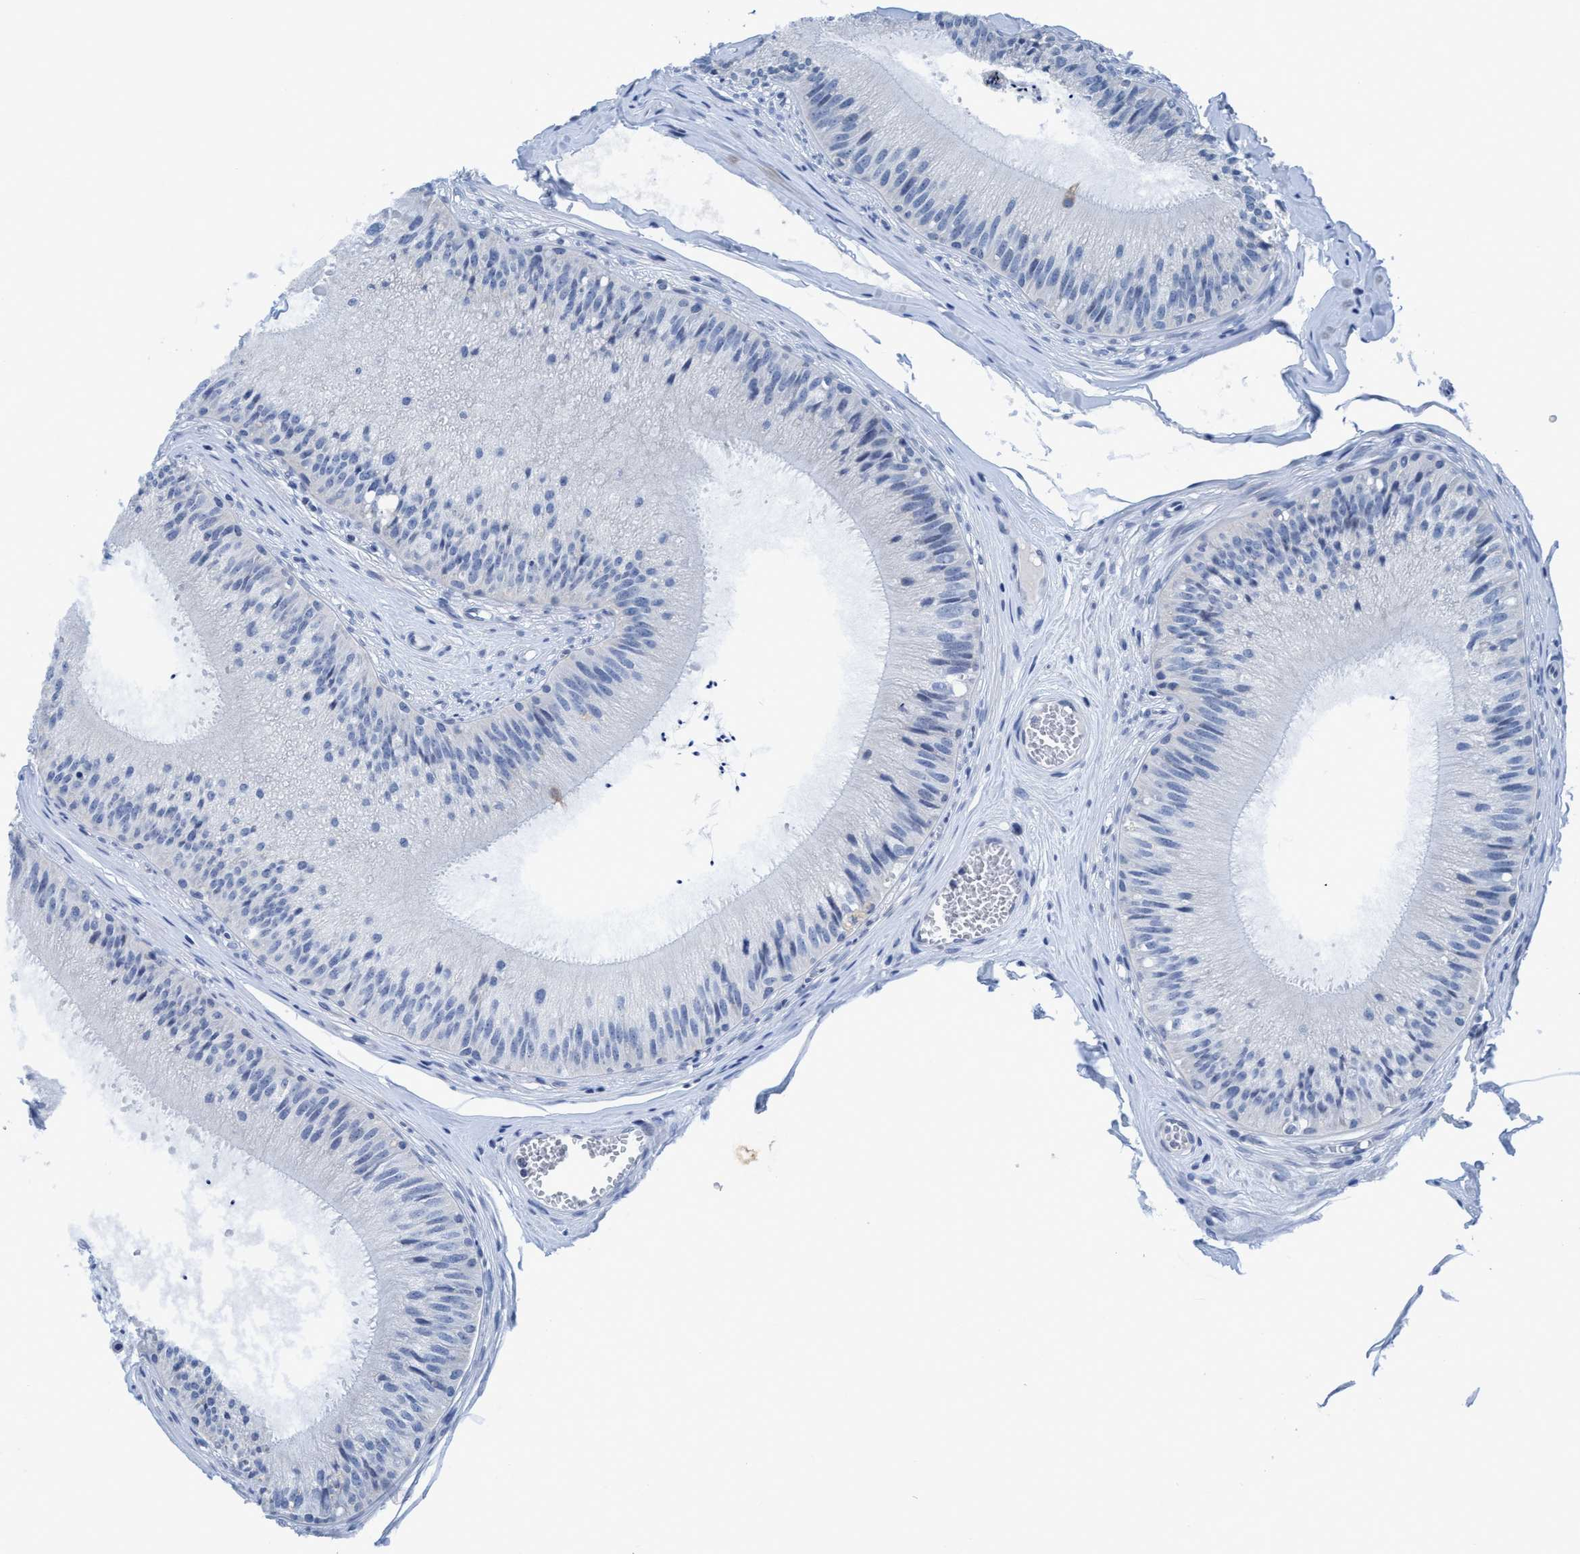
{"staining": {"intensity": "negative", "quantity": "none", "location": "none"}, "tissue": "epididymis", "cell_type": "Glandular cells", "image_type": "normal", "snomed": [{"axis": "morphology", "description": "Normal tissue, NOS"}, {"axis": "topography", "description": "Epididymis"}], "caption": "Epididymis stained for a protein using IHC reveals no expression glandular cells.", "gene": "DNAI1", "patient": {"sex": "male", "age": 31}}